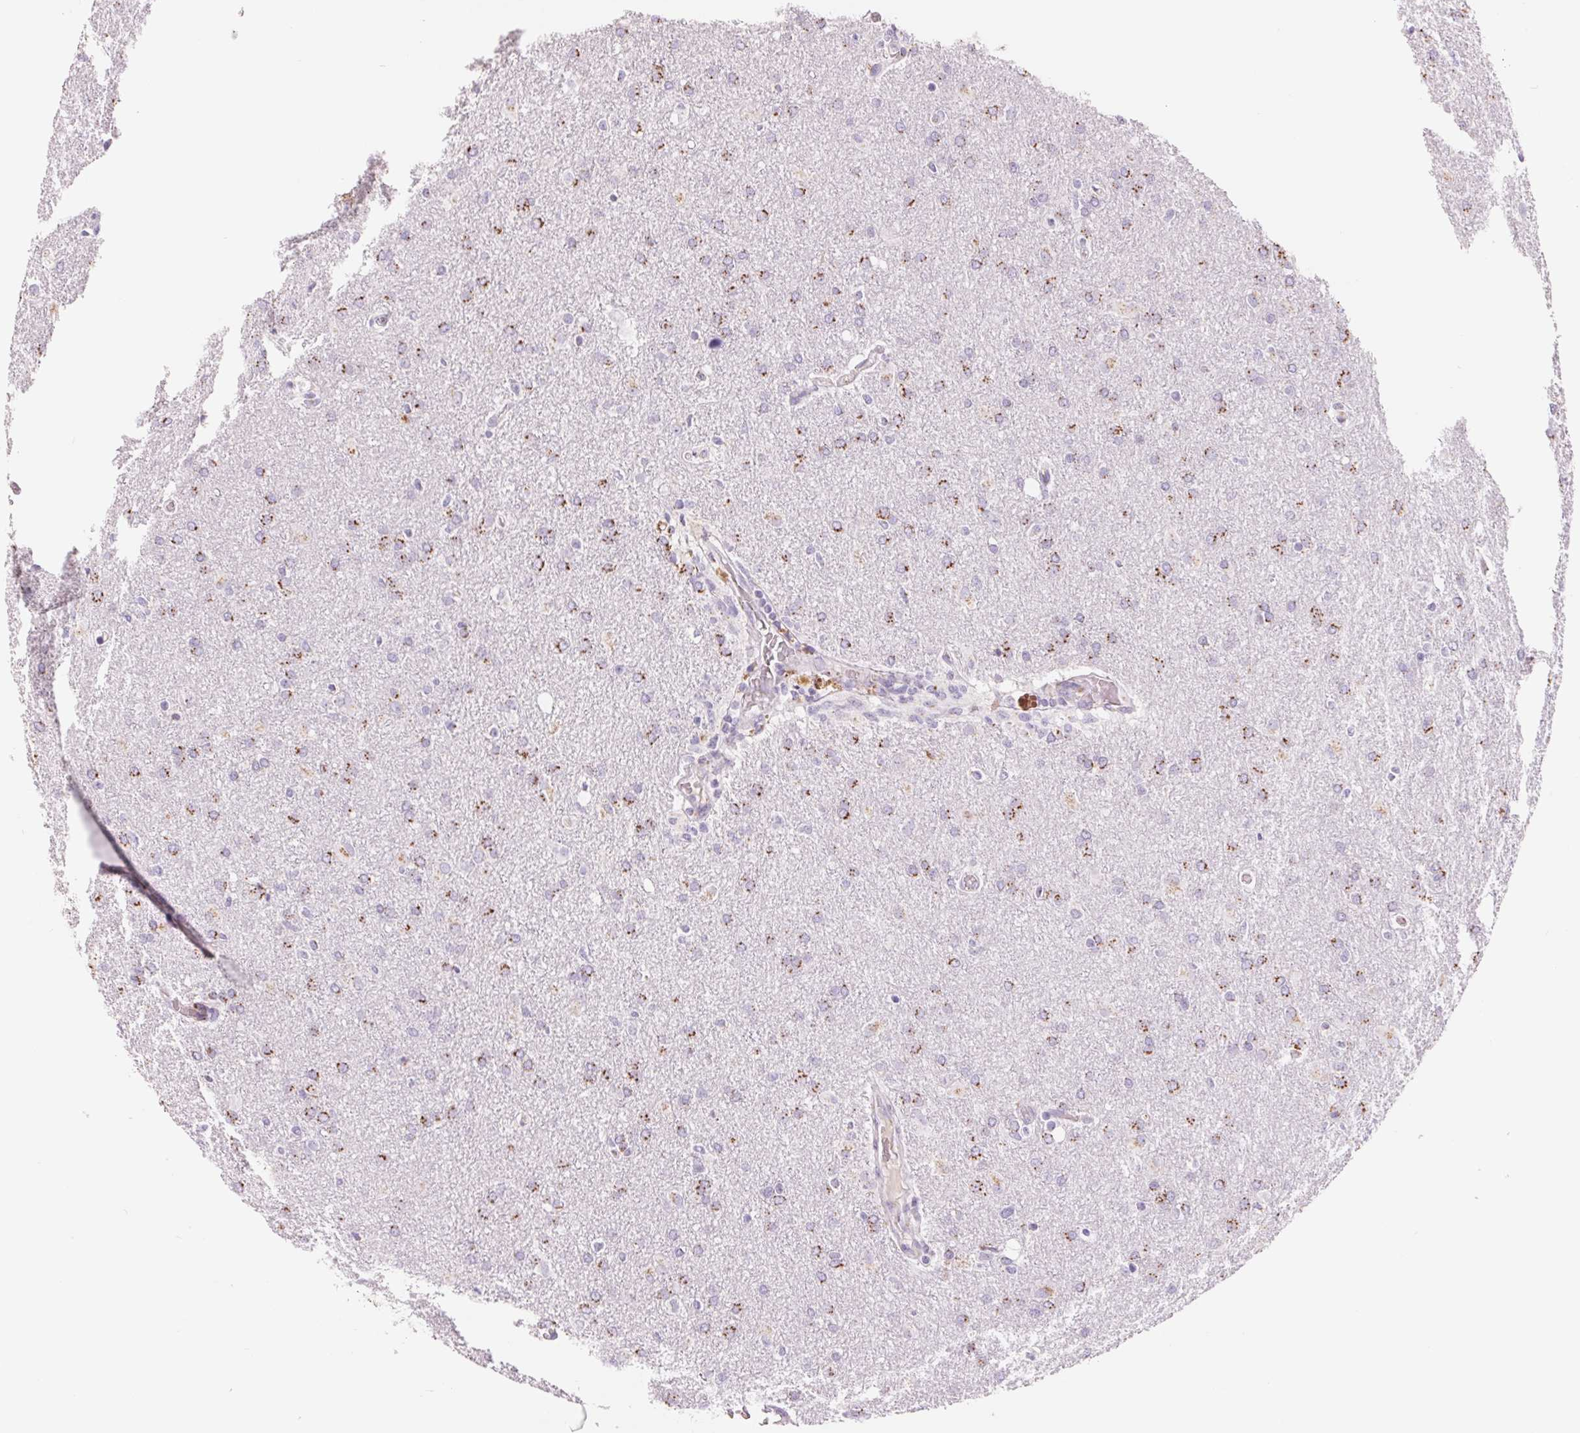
{"staining": {"intensity": "strong", "quantity": "25%-75%", "location": "cytoplasmic/membranous"}, "tissue": "glioma", "cell_type": "Tumor cells", "image_type": "cancer", "snomed": [{"axis": "morphology", "description": "Glioma, malignant, High grade"}, {"axis": "topography", "description": "Brain"}], "caption": "Human malignant high-grade glioma stained for a protein (brown) reveals strong cytoplasmic/membranous positive staining in approximately 25%-75% of tumor cells.", "gene": "GALNT7", "patient": {"sex": "male", "age": 68}}